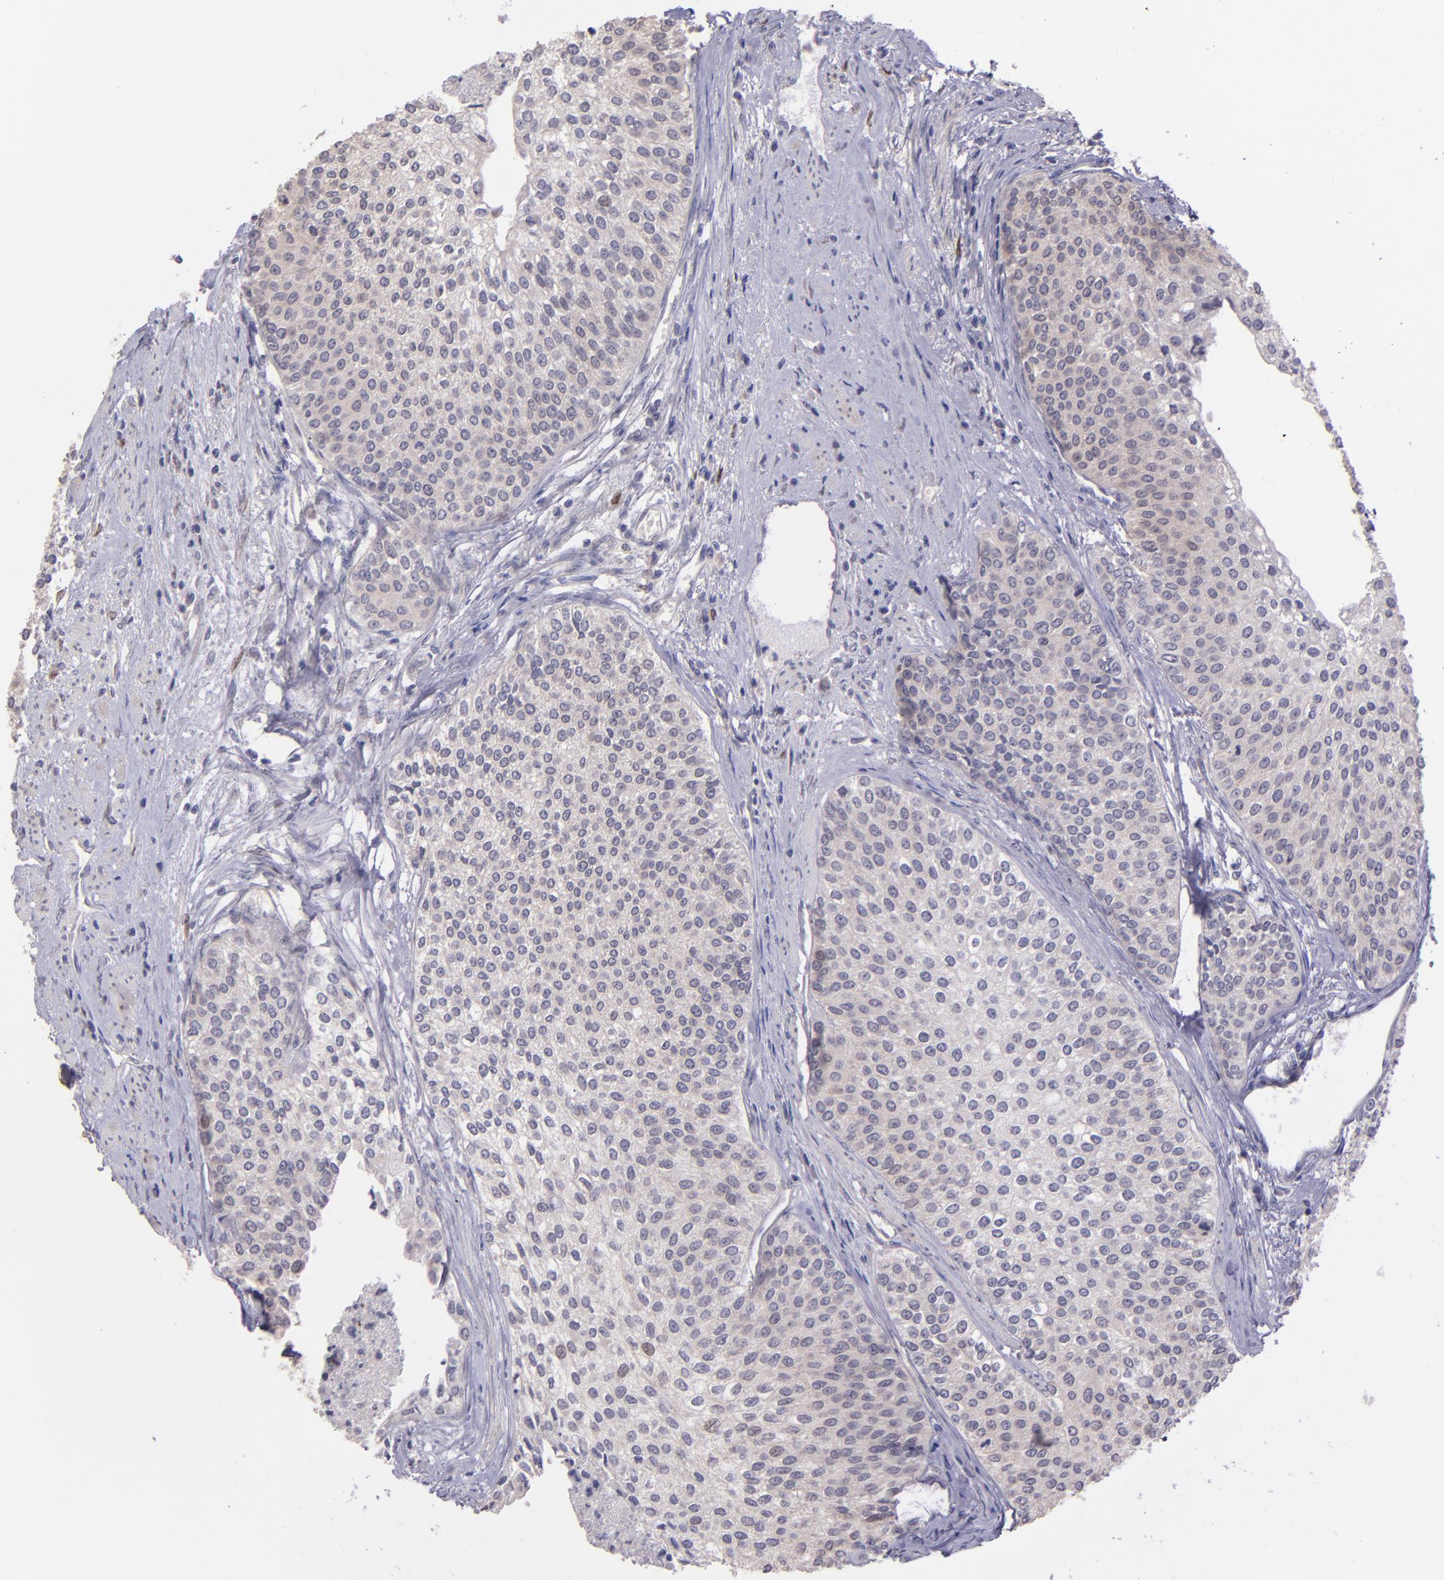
{"staining": {"intensity": "negative", "quantity": "none", "location": "none"}, "tissue": "urothelial cancer", "cell_type": "Tumor cells", "image_type": "cancer", "snomed": [{"axis": "morphology", "description": "Urothelial carcinoma, Low grade"}, {"axis": "topography", "description": "Urinary bladder"}], "caption": "This micrograph is of urothelial carcinoma (low-grade) stained with immunohistochemistry (IHC) to label a protein in brown with the nuclei are counter-stained blue. There is no positivity in tumor cells.", "gene": "NUP62CL", "patient": {"sex": "female", "age": 73}}